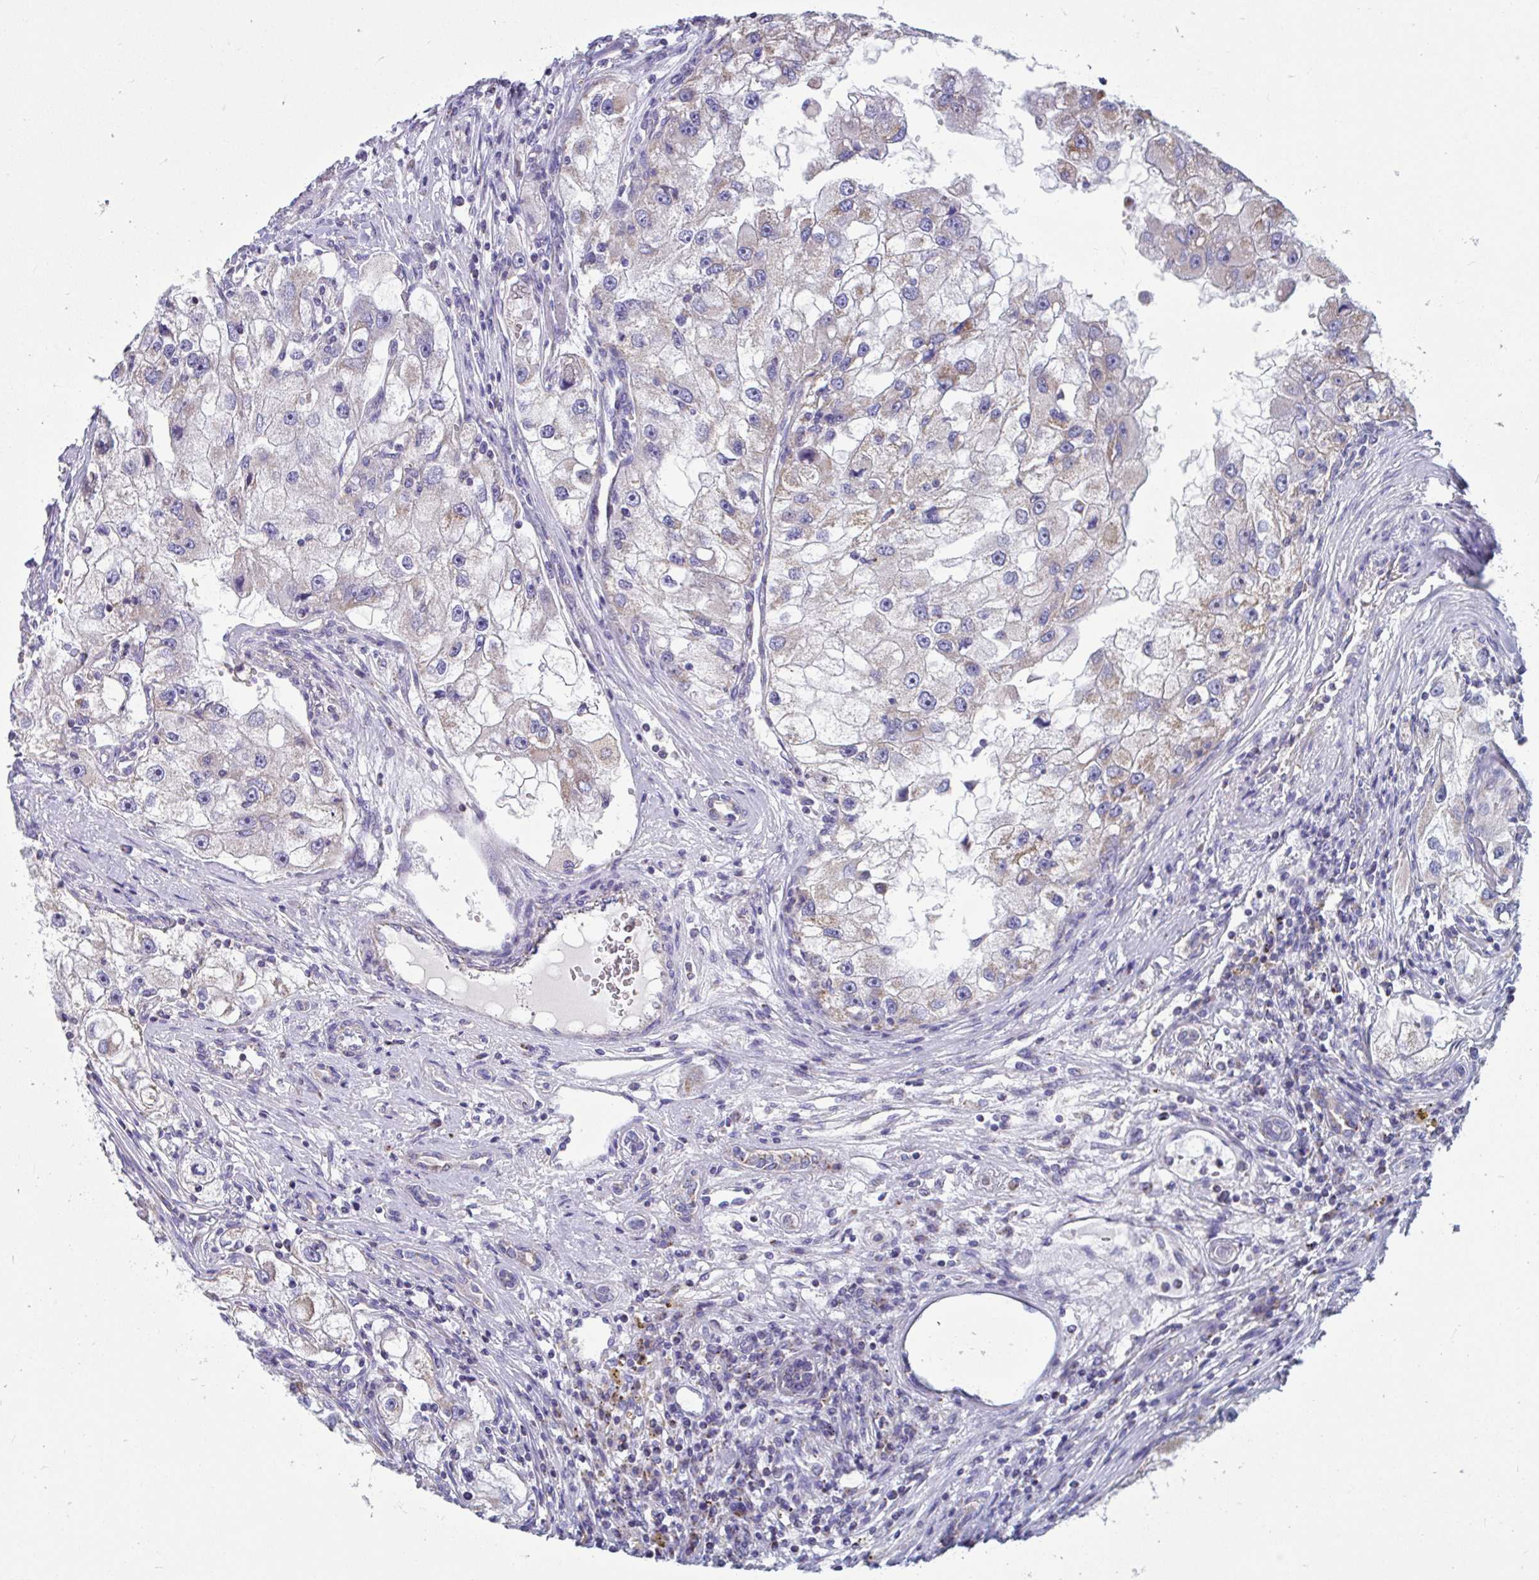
{"staining": {"intensity": "weak", "quantity": "25%-75%", "location": "cytoplasmic/membranous"}, "tissue": "renal cancer", "cell_type": "Tumor cells", "image_type": "cancer", "snomed": [{"axis": "morphology", "description": "Adenocarcinoma, NOS"}, {"axis": "topography", "description": "Kidney"}], "caption": "Renal cancer was stained to show a protein in brown. There is low levels of weak cytoplasmic/membranous staining in approximately 25%-75% of tumor cells. (brown staining indicates protein expression, while blue staining denotes nuclei).", "gene": "OR13A1", "patient": {"sex": "male", "age": 63}}